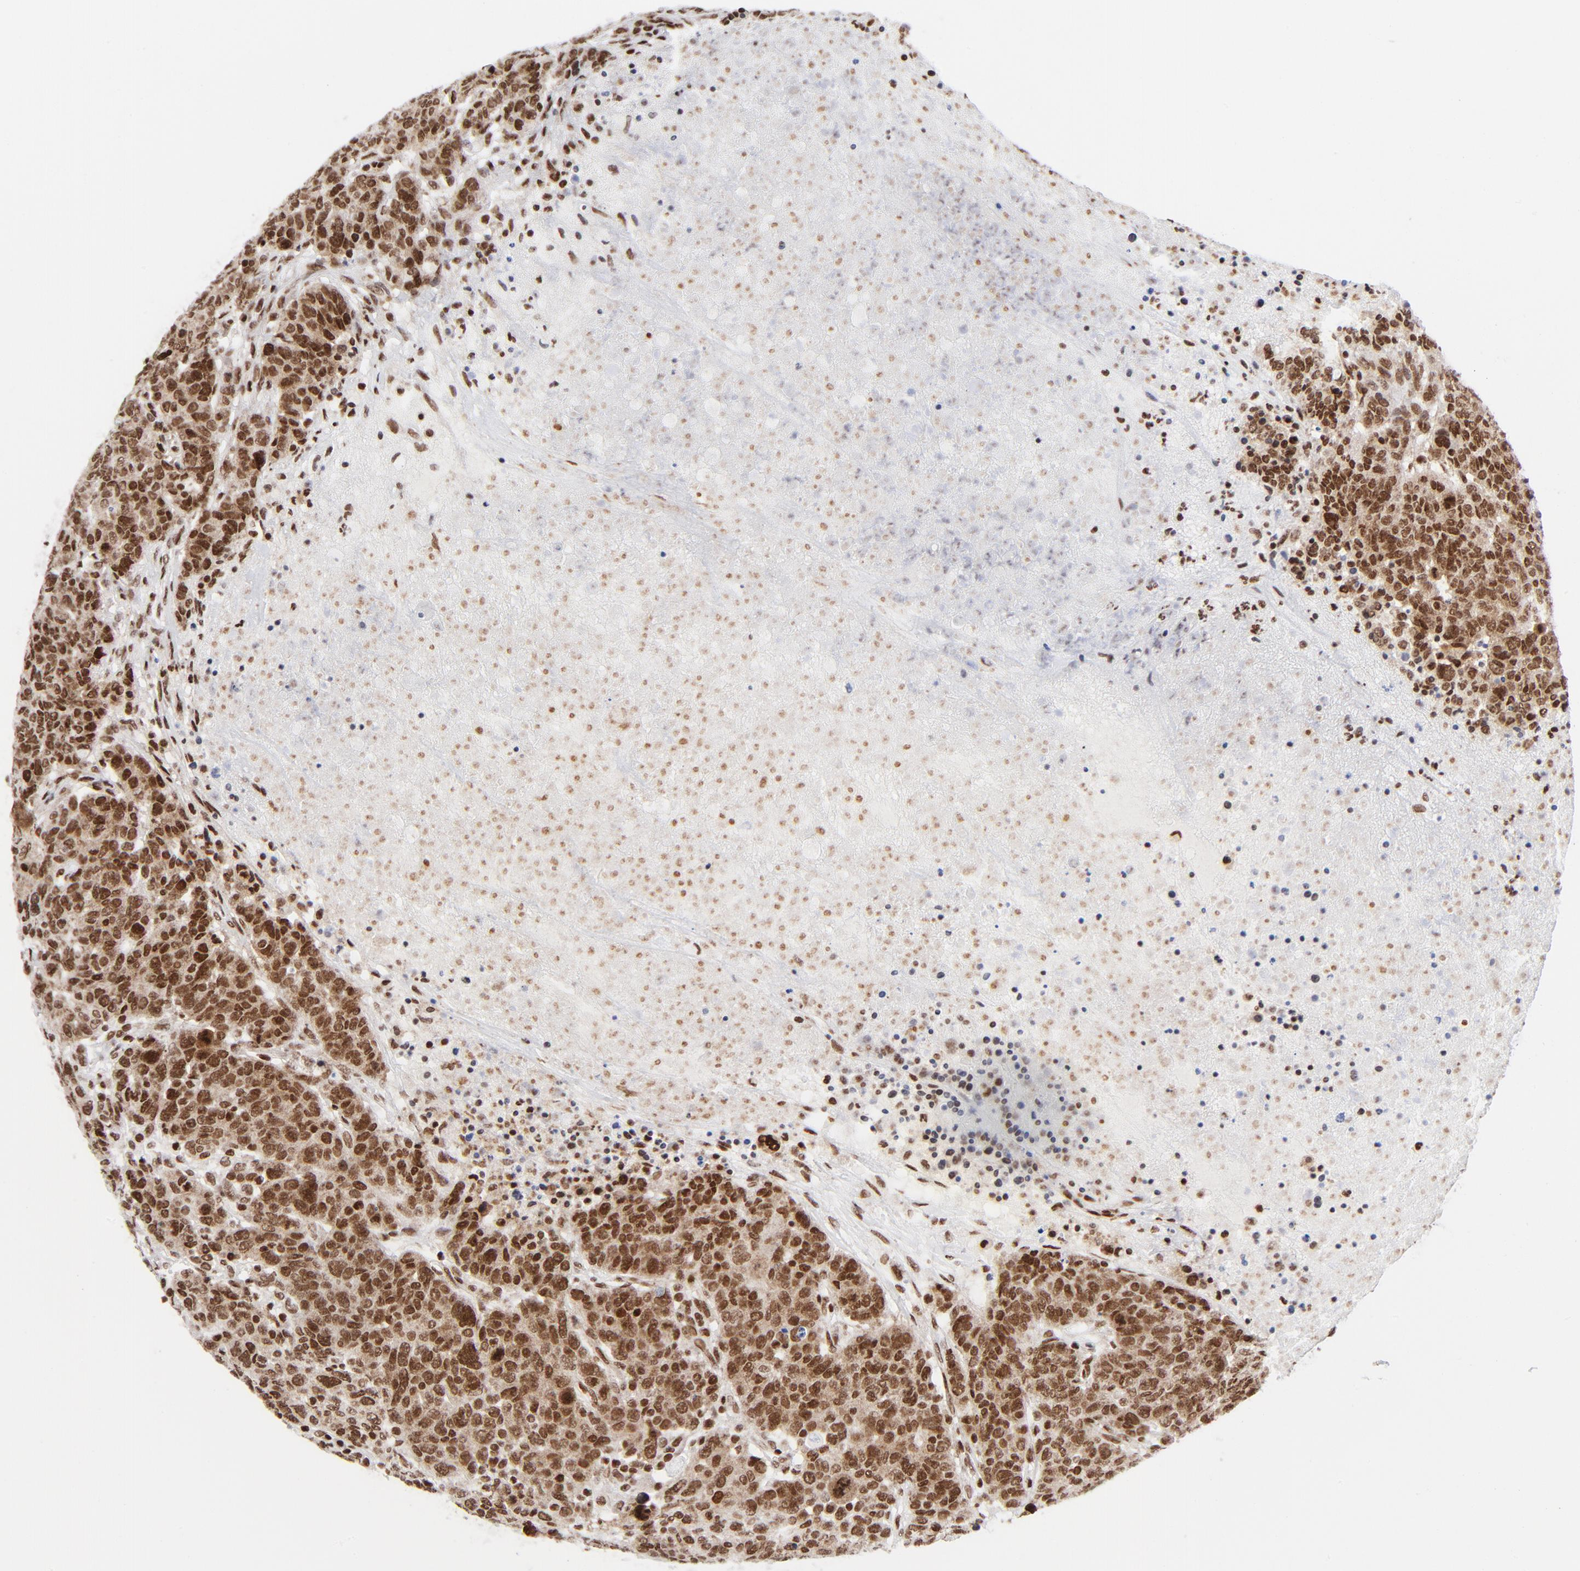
{"staining": {"intensity": "strong", "quantity": ">75%", "location": "nuclear"}, "tissue": "breast cancer", "cell_type": "Tumor cells", "image_type": "cancer", "snomed": [{"axis": "morphology", "description": "Duct carcinoma"}, {"axis": "topography", "description": "Breast"}], "caption": "IHC histopathology image of neoplastic tissue: breast cancer stained using IHC demonstrates high levels of strong protein expression localized specifically in the nuclear of tumor cells, appearing as a nuclear brown color.", "gene": "NFYB", "patient": {"sex": "female", "age": 37}}